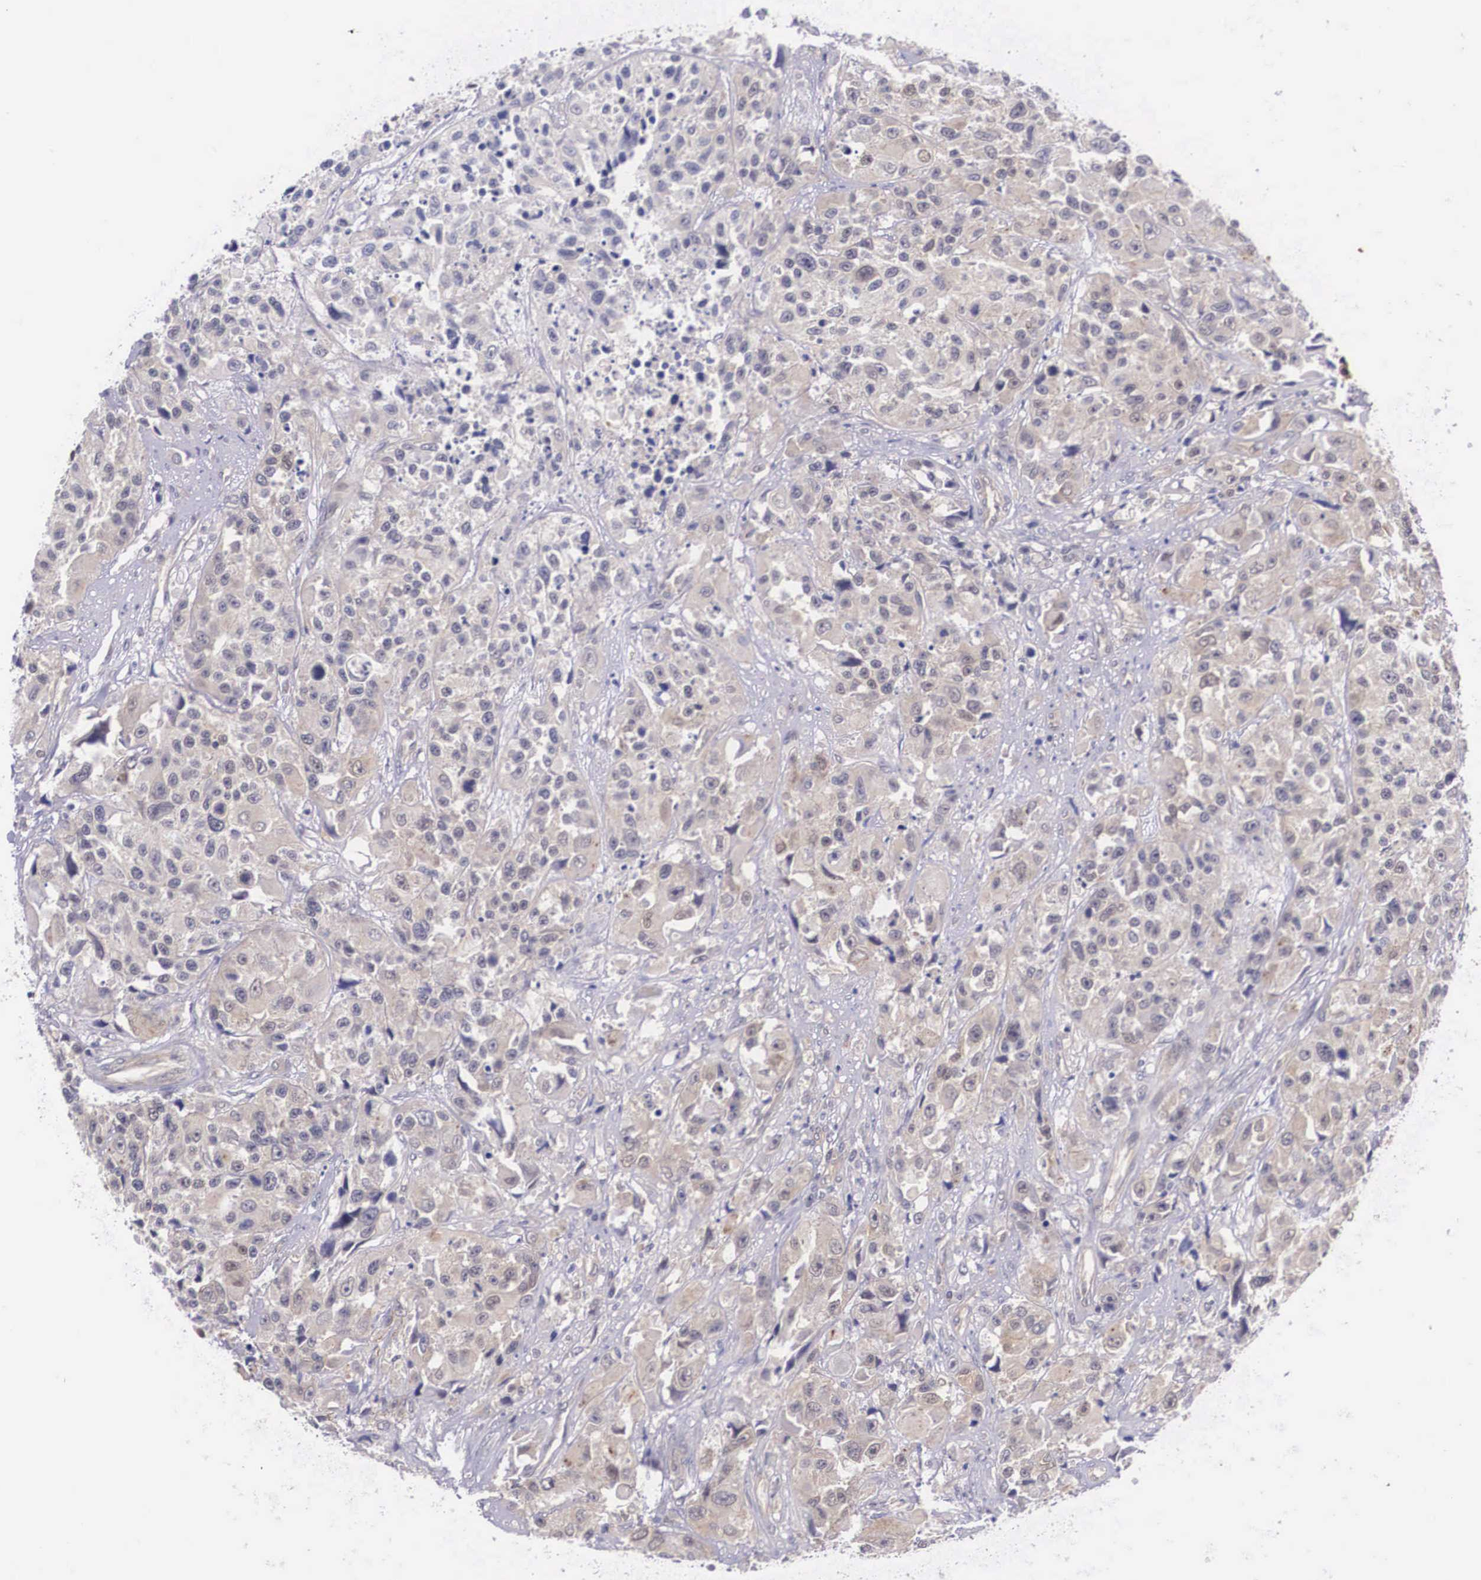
{"staining": {"intensity": "weak", "quantity": "<25%", "location": "cytoplasmic/membranous"}, "tissue": "urothelial cancer", "cell_type": "Tumor cells", "image_type": "cancer", "snomed": [{"axis": "morphology", "description": "Urothelial carcinoma, High grade"}, {"axis": "topography", "description": "Urinary bladder"}], "caption": "High power microscopy image of an immunohistochemistry (IHC) micrograph of urothelial cancer, revealing no significant positivity in tumor cells.", "gene": "IGBP1", "patient": {"sex": "female", "age": 81}}